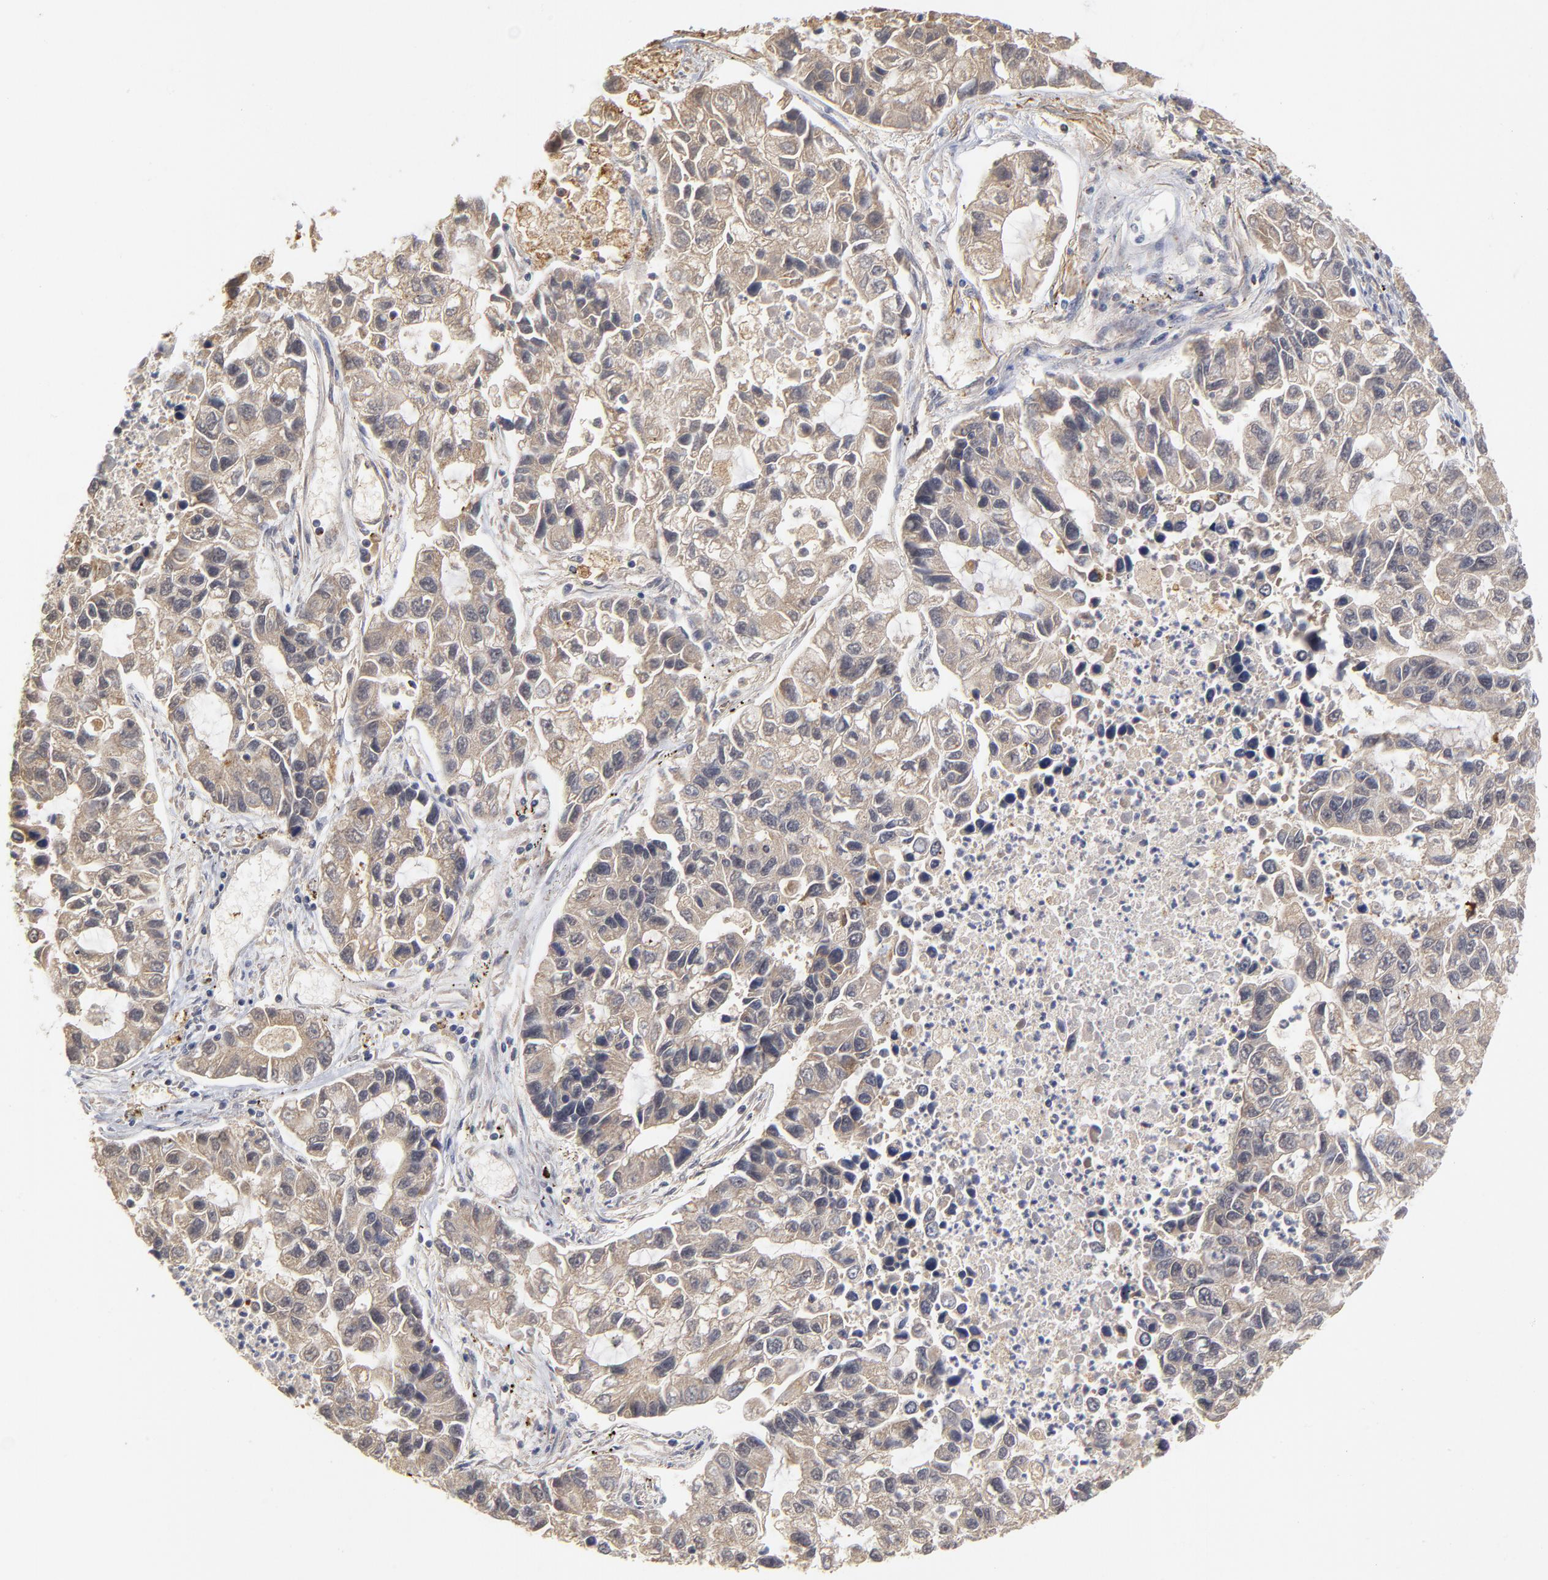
{"staining": {"intensity": "moderate", "quantity": ">75%", "location": "cytoplasmic/membranous"}, "tissue": "lung cancer", "cell_type": "Tumor cells", "image_type": "cancer", "snomed": [{"axis": "morphology", "description": "Adenocarcinoma, NOS"}, {"axis": "topography", "description": "Lung"}], "caption": "Immunohistochemical staining of human lung cancer (adenocarcinoma) displays moderate cytoplasmic/membranous protein expression in about >75% of tumor cells. Using DAB (3,3'-diaminobenzidine) (brown) and hematoxylin (blue) stains, captured at high magnification using brightfield microscopy.", "gene": "WSB1", "patient": {"sex": "female", "age": 51}}